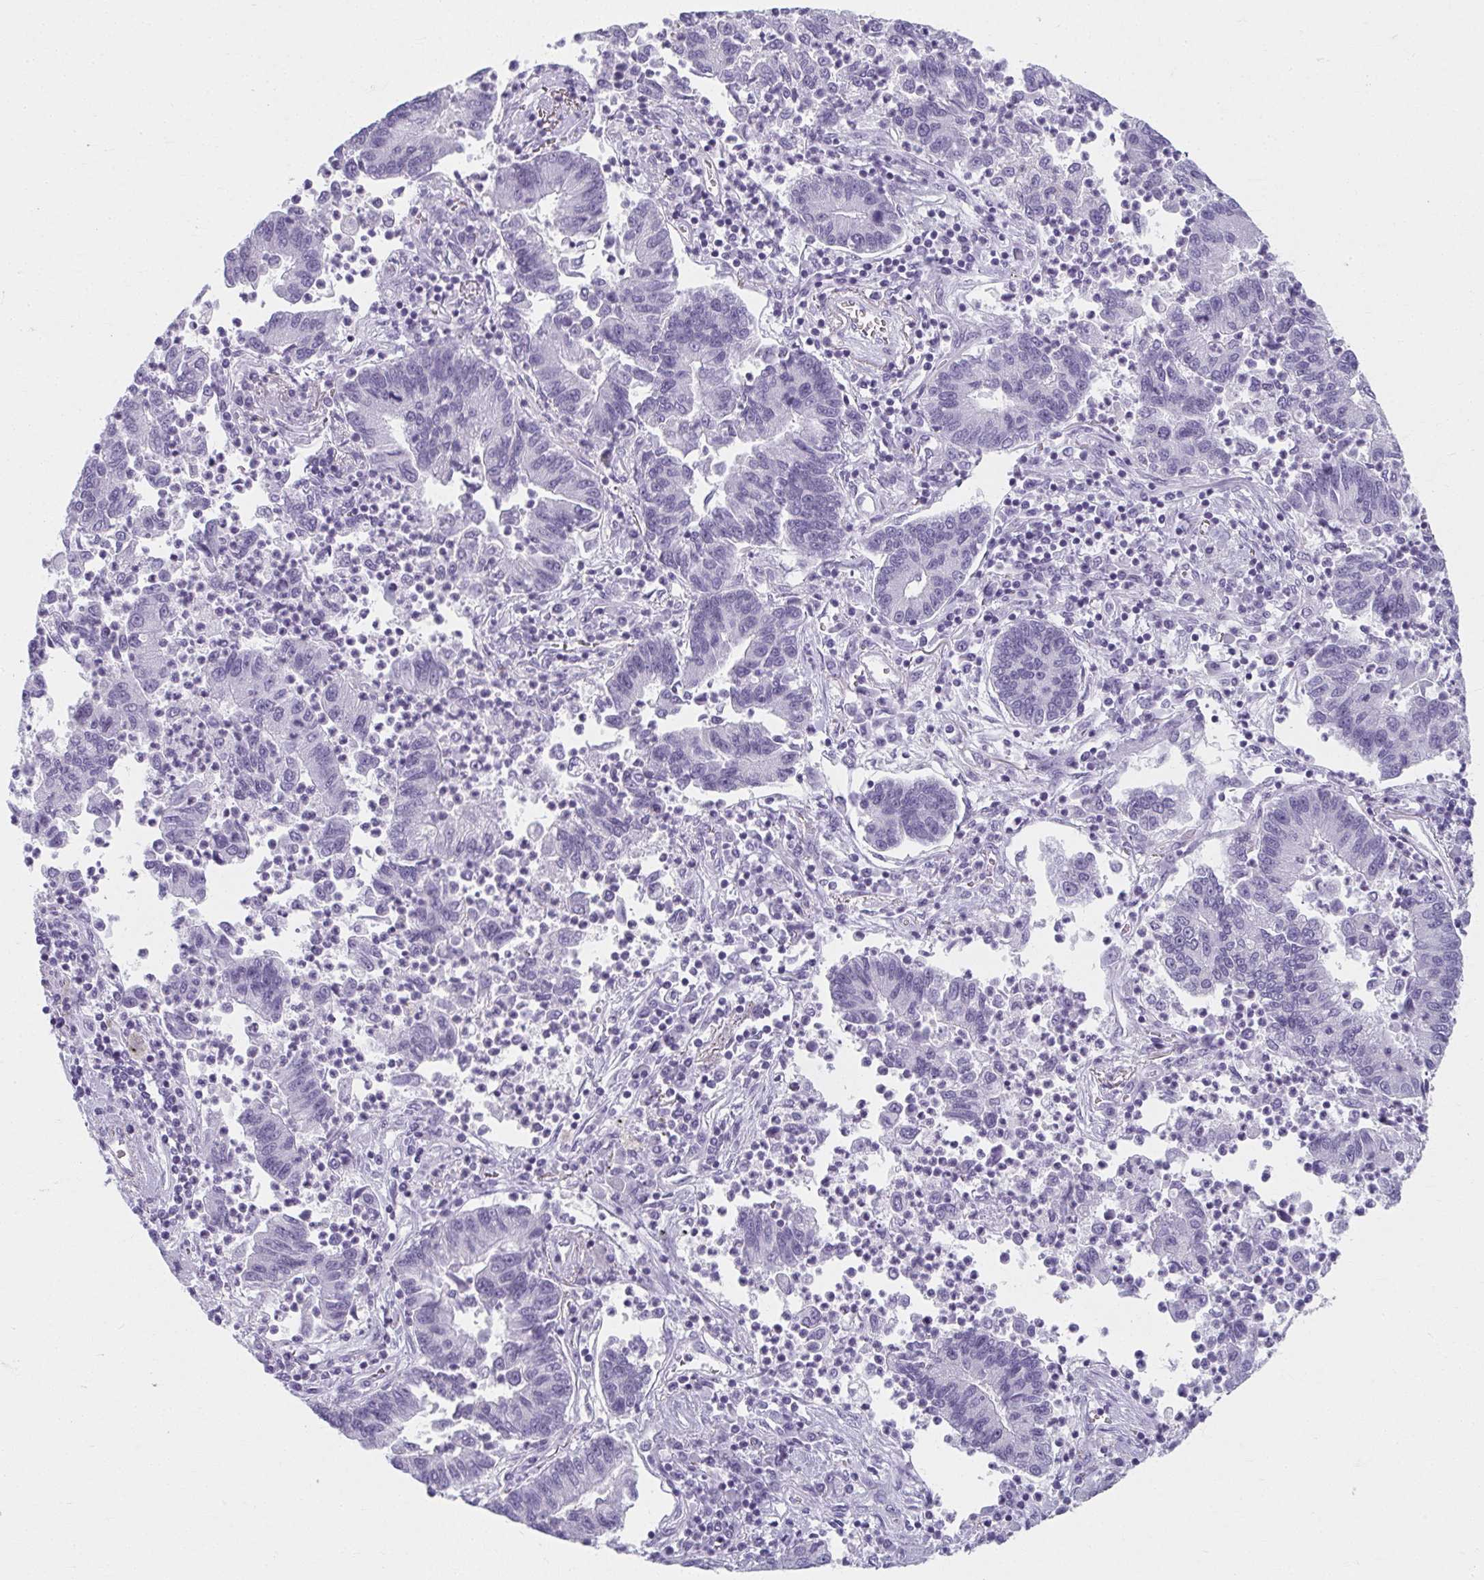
{"staining": {"intensity": "negative", "quantity": "none", "location": "none"}, "tissue": "lung cancer", "cell_type": "Tumor cells", "image_type": "cancer", "snomed": [{"axis": "morphology", "description": "Adenocarcinoma, NOS"}, {"axis": "topography", "description": "Lung"}], "caption": "High magnification brightfield microscopy of lung cancer (adenocarcinoma) stained with DAB (brown) and counterstained with hematoxylin (blue): tumor cells show no significant expression. The staining is performed using DAB brown chromogen with nuclei counter-stained in using hematoxylin.", "gene": "MOBP", "patient": {"sex": "female", "age": 57}}